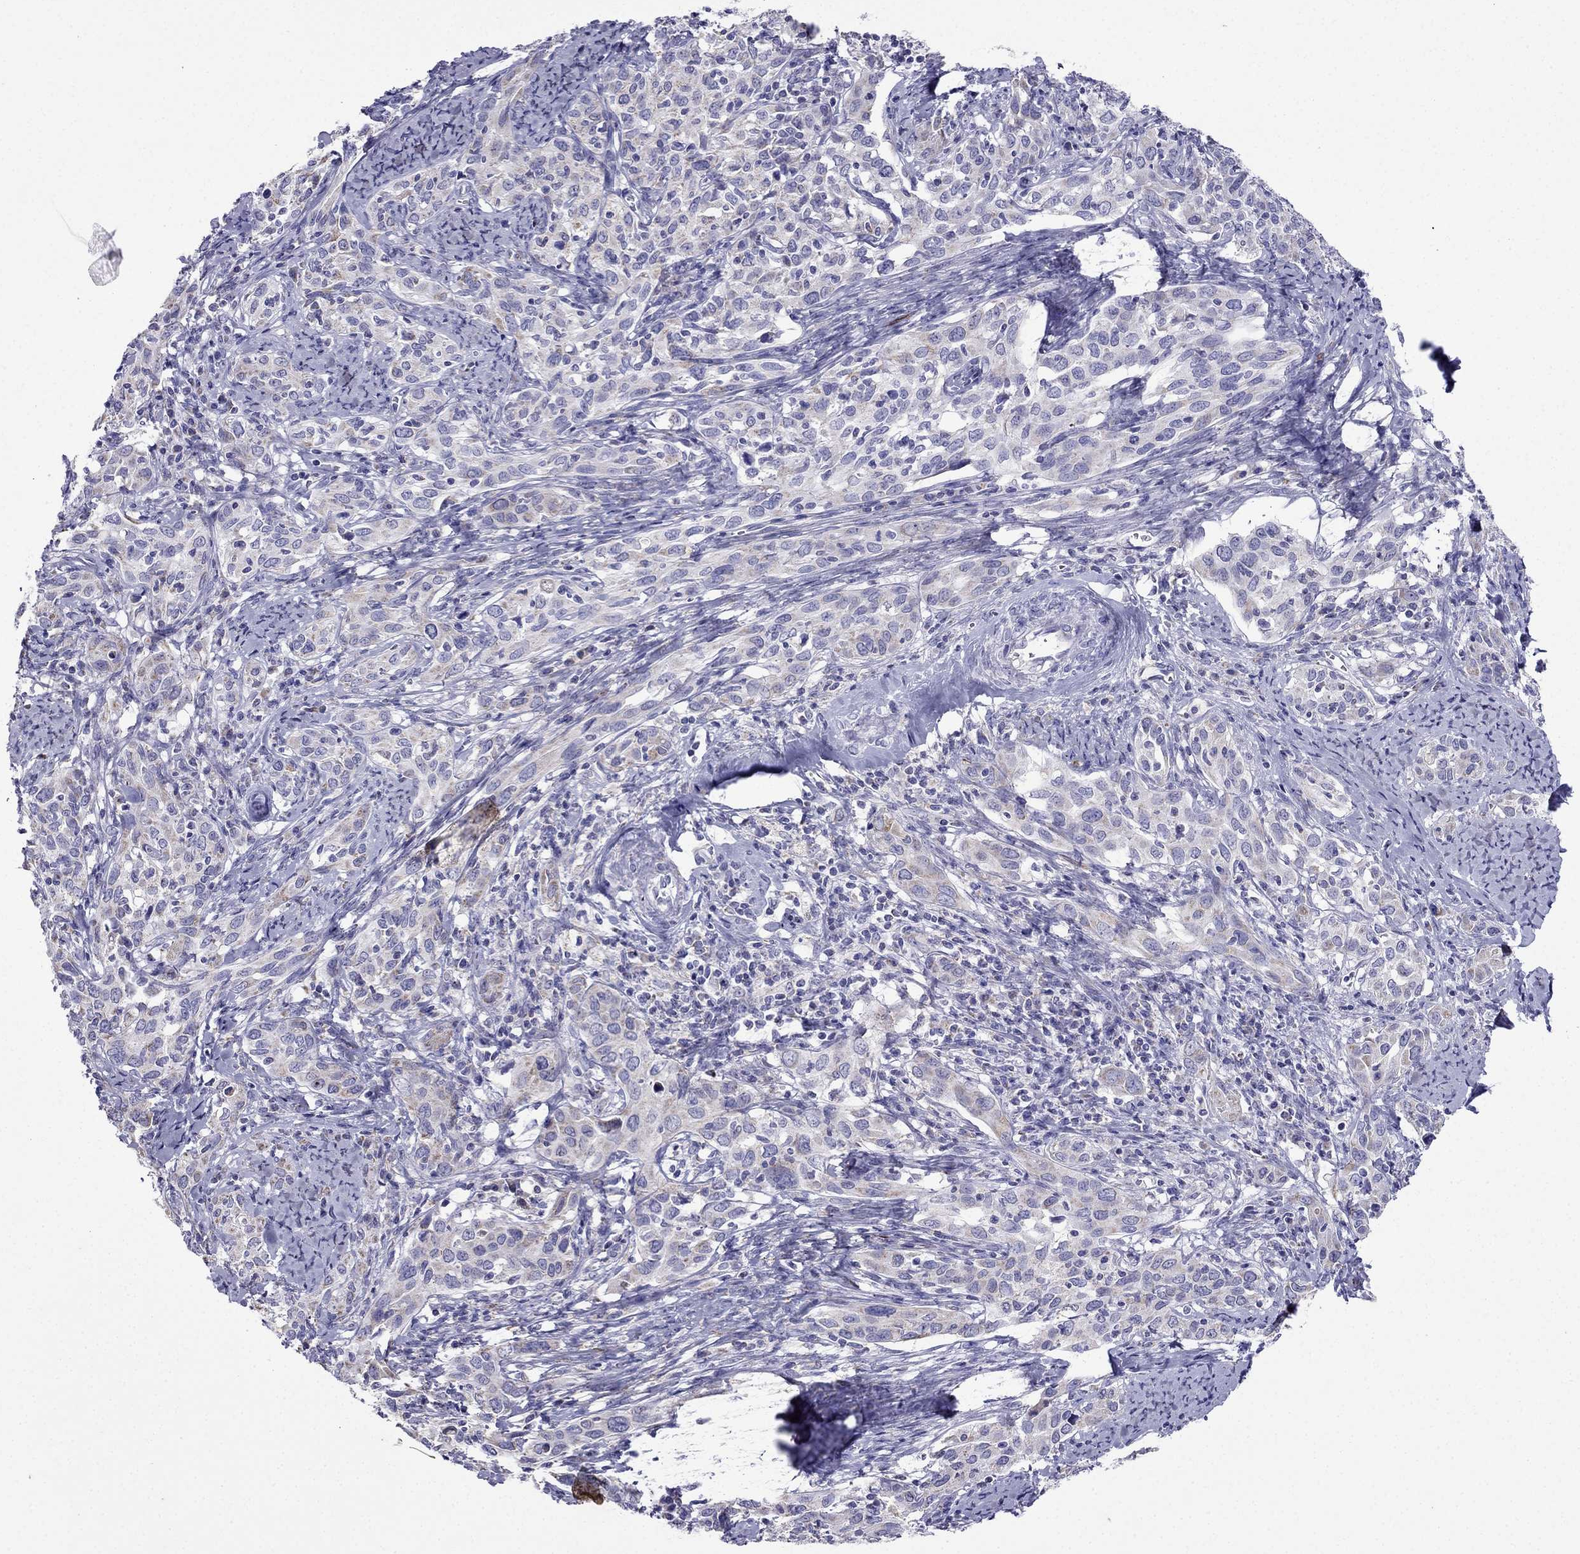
{"staining": {"intensity": "weak", "quantity": ">75%", "location": "cytoplasmic/membranous"}, "tissue": "cervical cancer", "cell_type": "Tumor cells", "image_type": "cancer", "snomed": [{"axis": "morphology", "description": "Squamous cell carcinoma, NOS"}, {"axis": "topography", "description": "Cervix"}], "caption": "Human cervical squamous cell carcinoma stained for a protein (brown) displays weak cytoplasmic/membranous positive staining in approximately >75% of tumor cells.", "gene": "DSC1", "patient": {"sex": "female", "age": 51}}